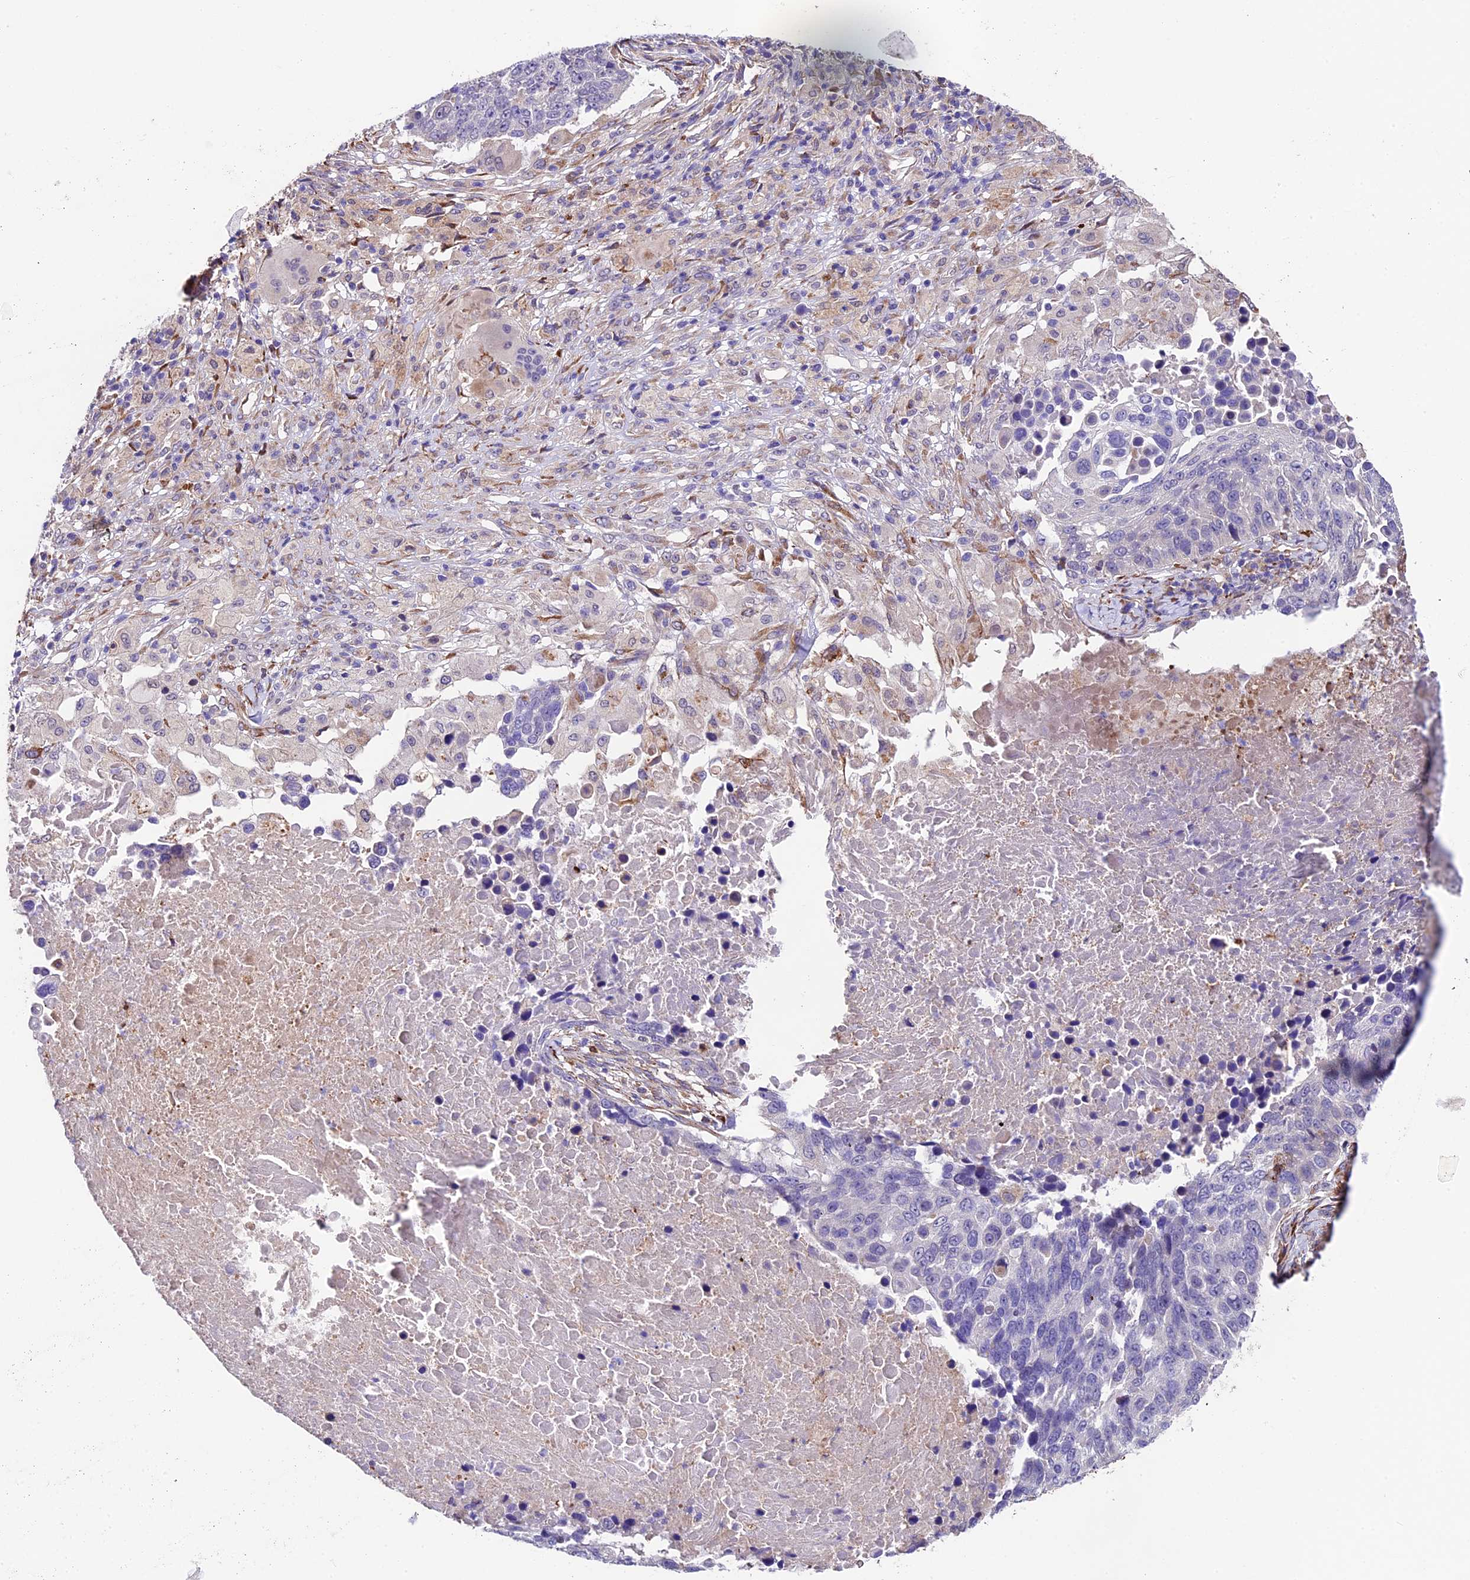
{"staining": {"intensity": "negative", "quantity": "none", "location": "none"}, "tissue": "lung cancer", "cell_type": "Tumor cells", "image_type": "cancer", "snomed": [{"axis": "morphology", "description": "Normal tissue, NOS"}, {"axis": "morphology", "description": "Squamous cell carcinoma, NOS"}, {"axis": "topography", "description": "Lymph node"}, {"axis": "topography", "description": "Lung"}], "caption": "High power microscopy micrograph of an immunohistochemistry (IHC) image of lung cancer (squamous cell carcinoma), revealing no significant expression in tumor cells.", "gene": "LSM7", "patient": {"sex": "male", "age": 66}}